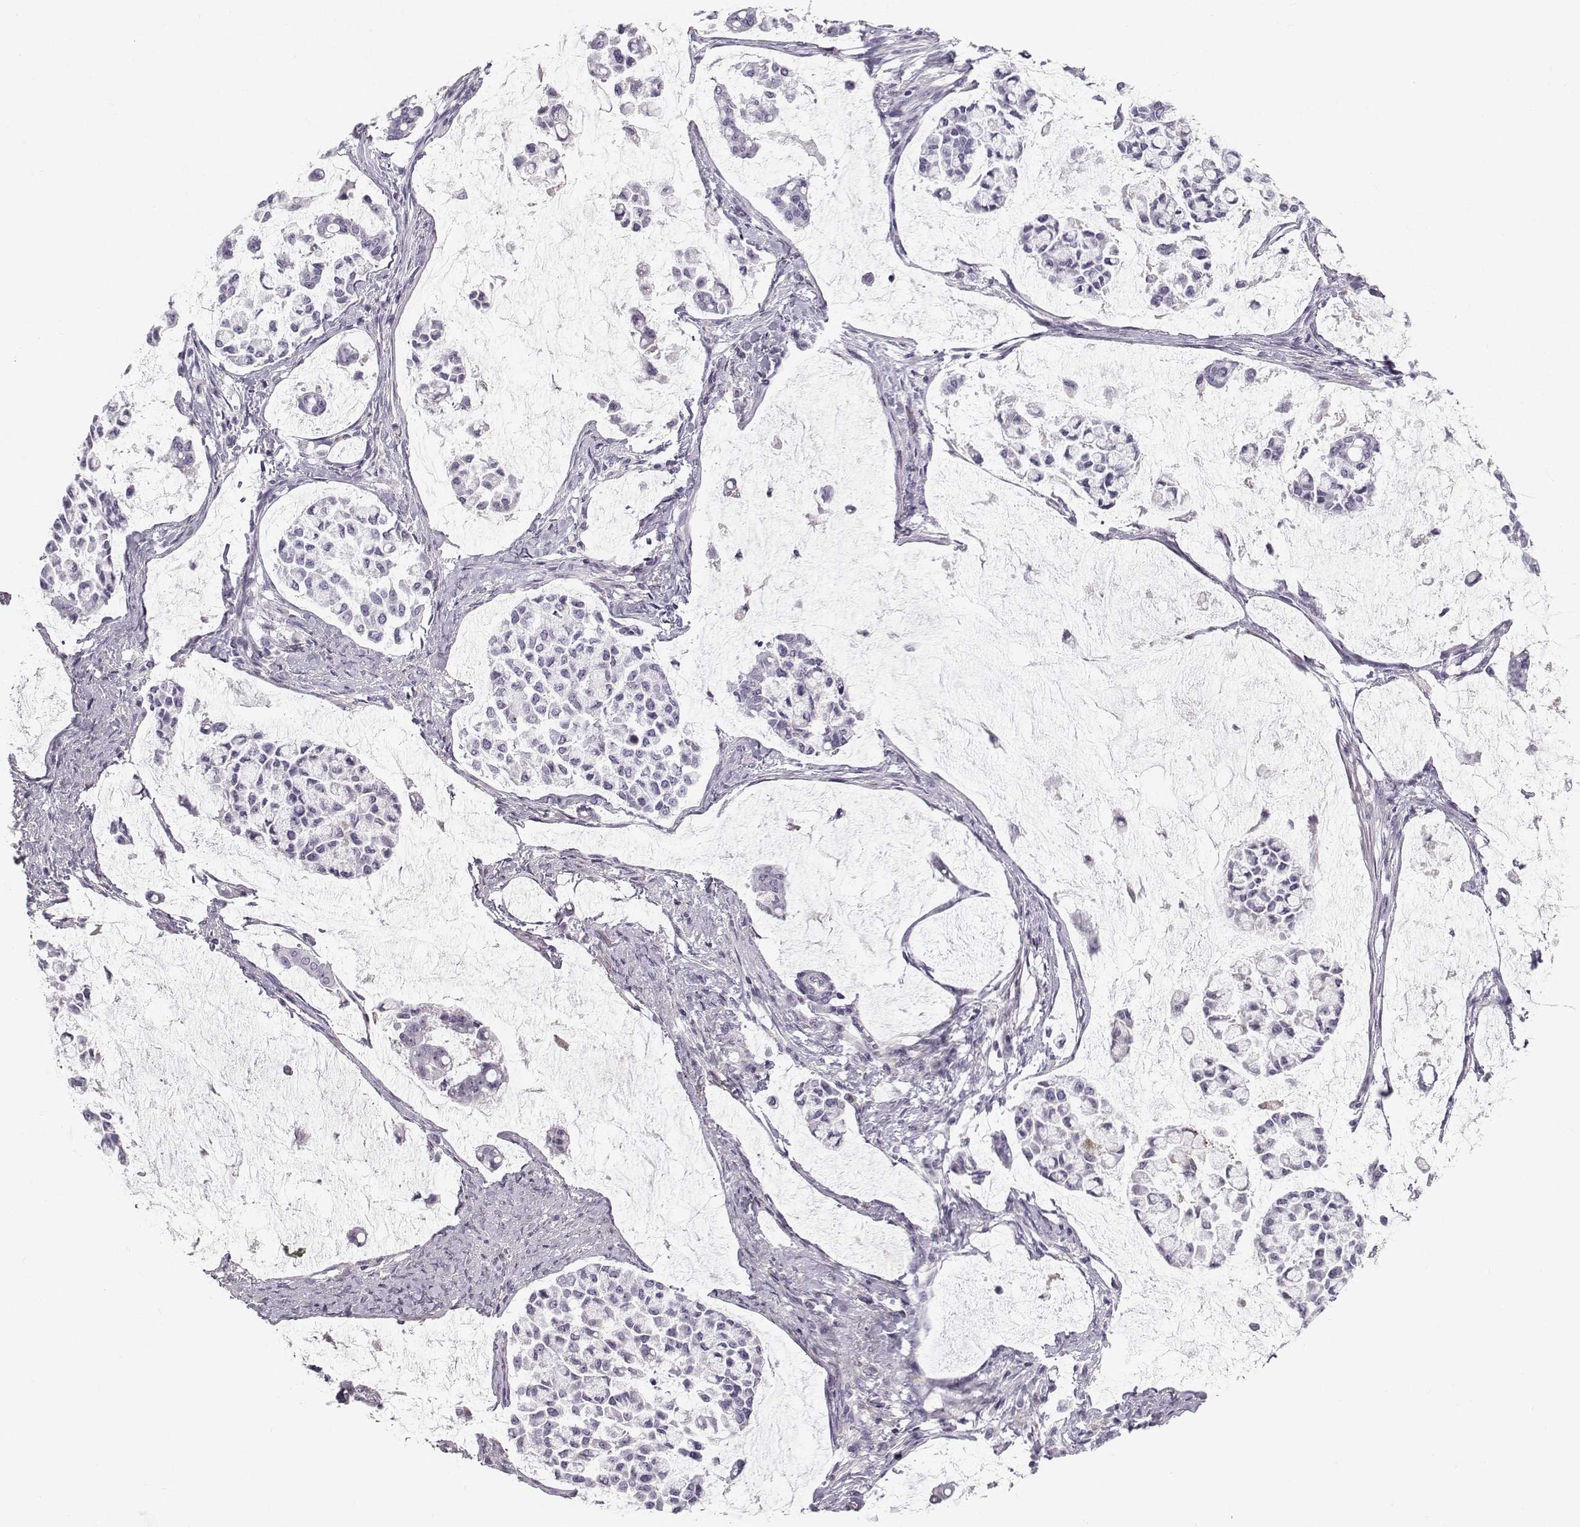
{"staining": {"intensity": "negative", "quantity": "none", "location": "none"}, "tissue": "stomach cancer", "cell_type": "Tumor cells", "image_type": "cancer", "snomed": [{"axis": "morphology", "description": "Adenocarcinoma, NOS"}, {"axis": "topography", "description": "Stomach"}], "caption": "Tumor cells are negative for protein expression in human stomach cancer.", "gene": "CASR", "patient": {"sex": "male", "age": 82}}